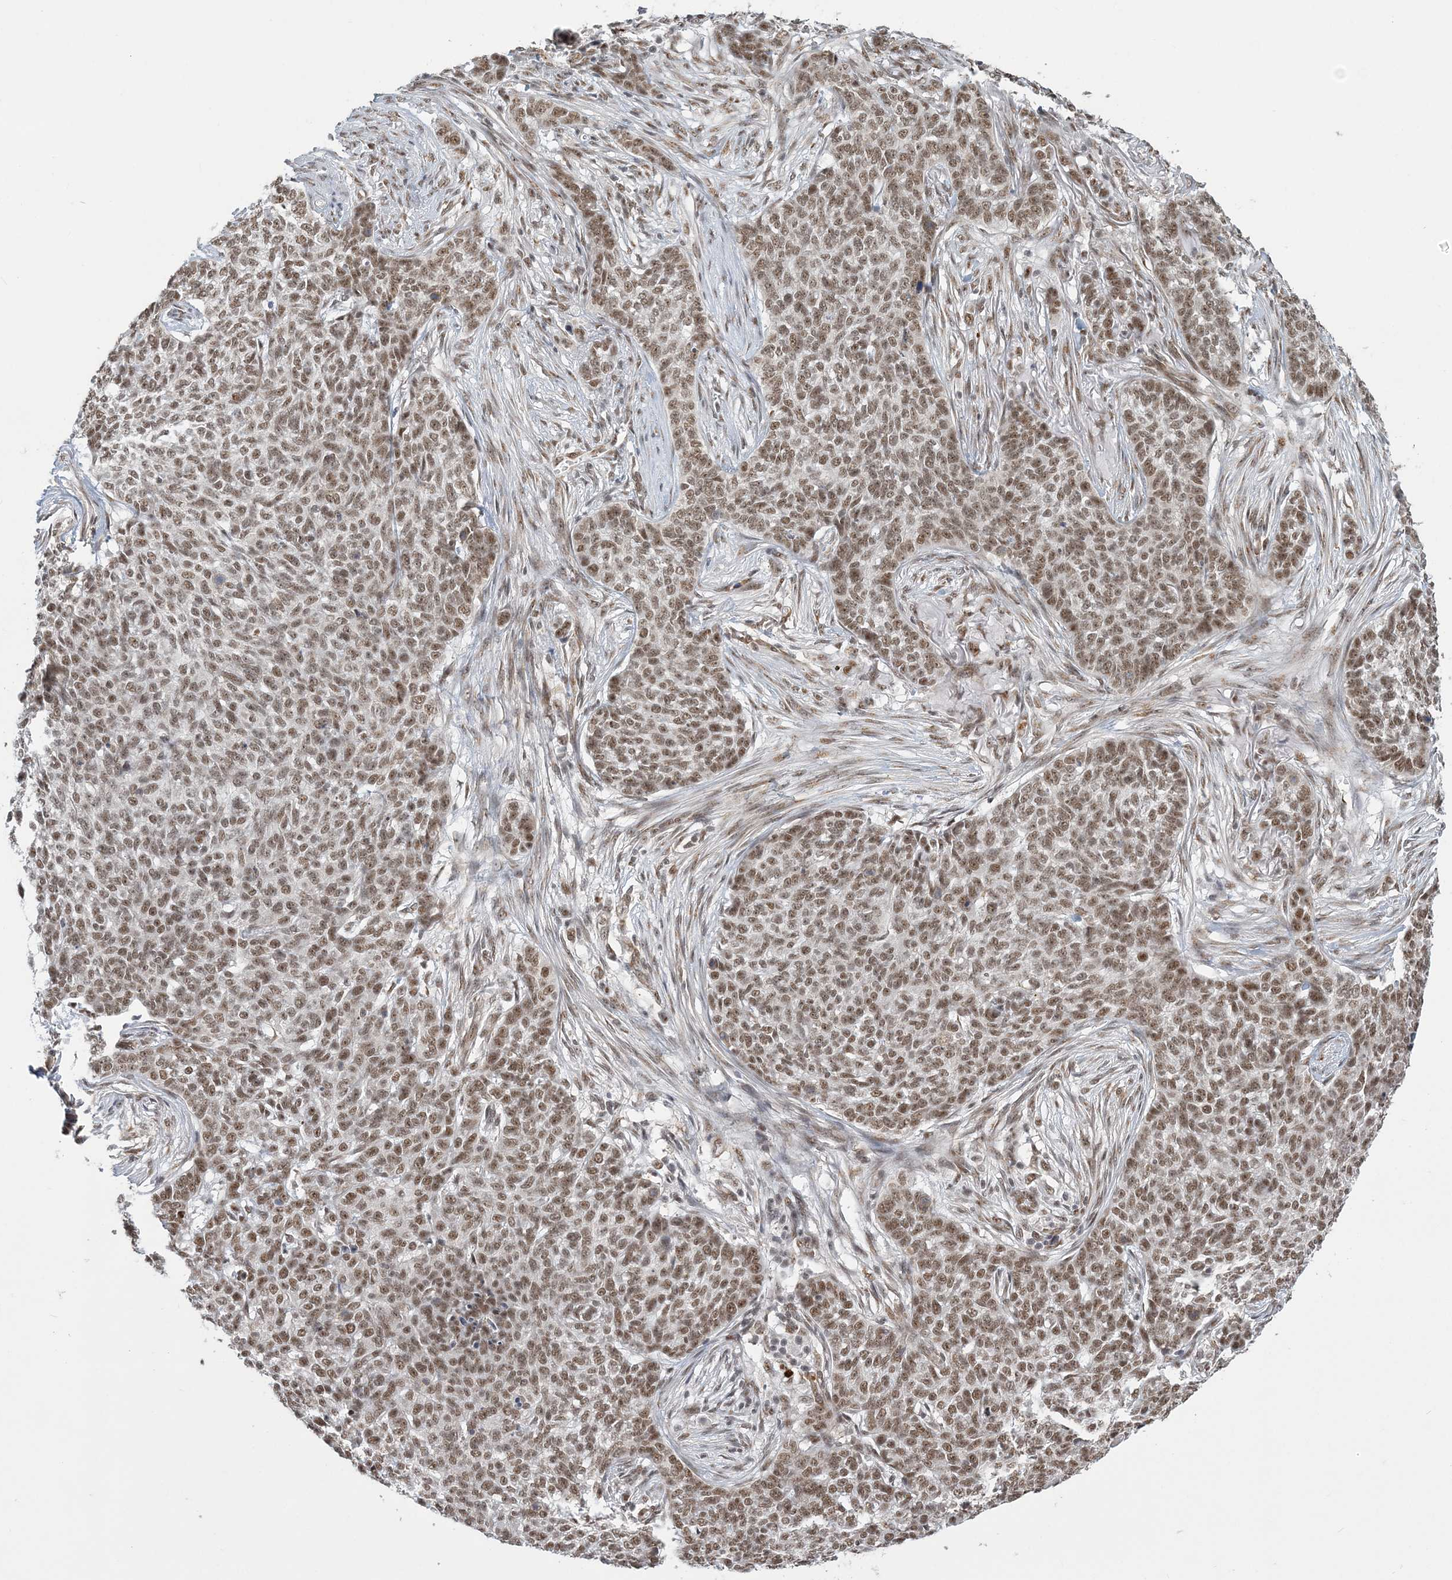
{"staining": {"intensity": "moderate", "quantity": ">75%", "location": "nuclear"}, "tissue": "skin cancer", "cell_type": "Tumor cells", "image_type": "cancer", "snomed": [{"axis": "morphology", "description": "Basal cell carcinoma"}, {"axis": "topography", "description": "Skin"}], "caption": "Protein analysis of skin cancer tissue exhibits moderate nuclear staining in approximately >75% of tumor cells.", "gene": "PLRG1", "patient": {"sex": "male", "age": 85}}